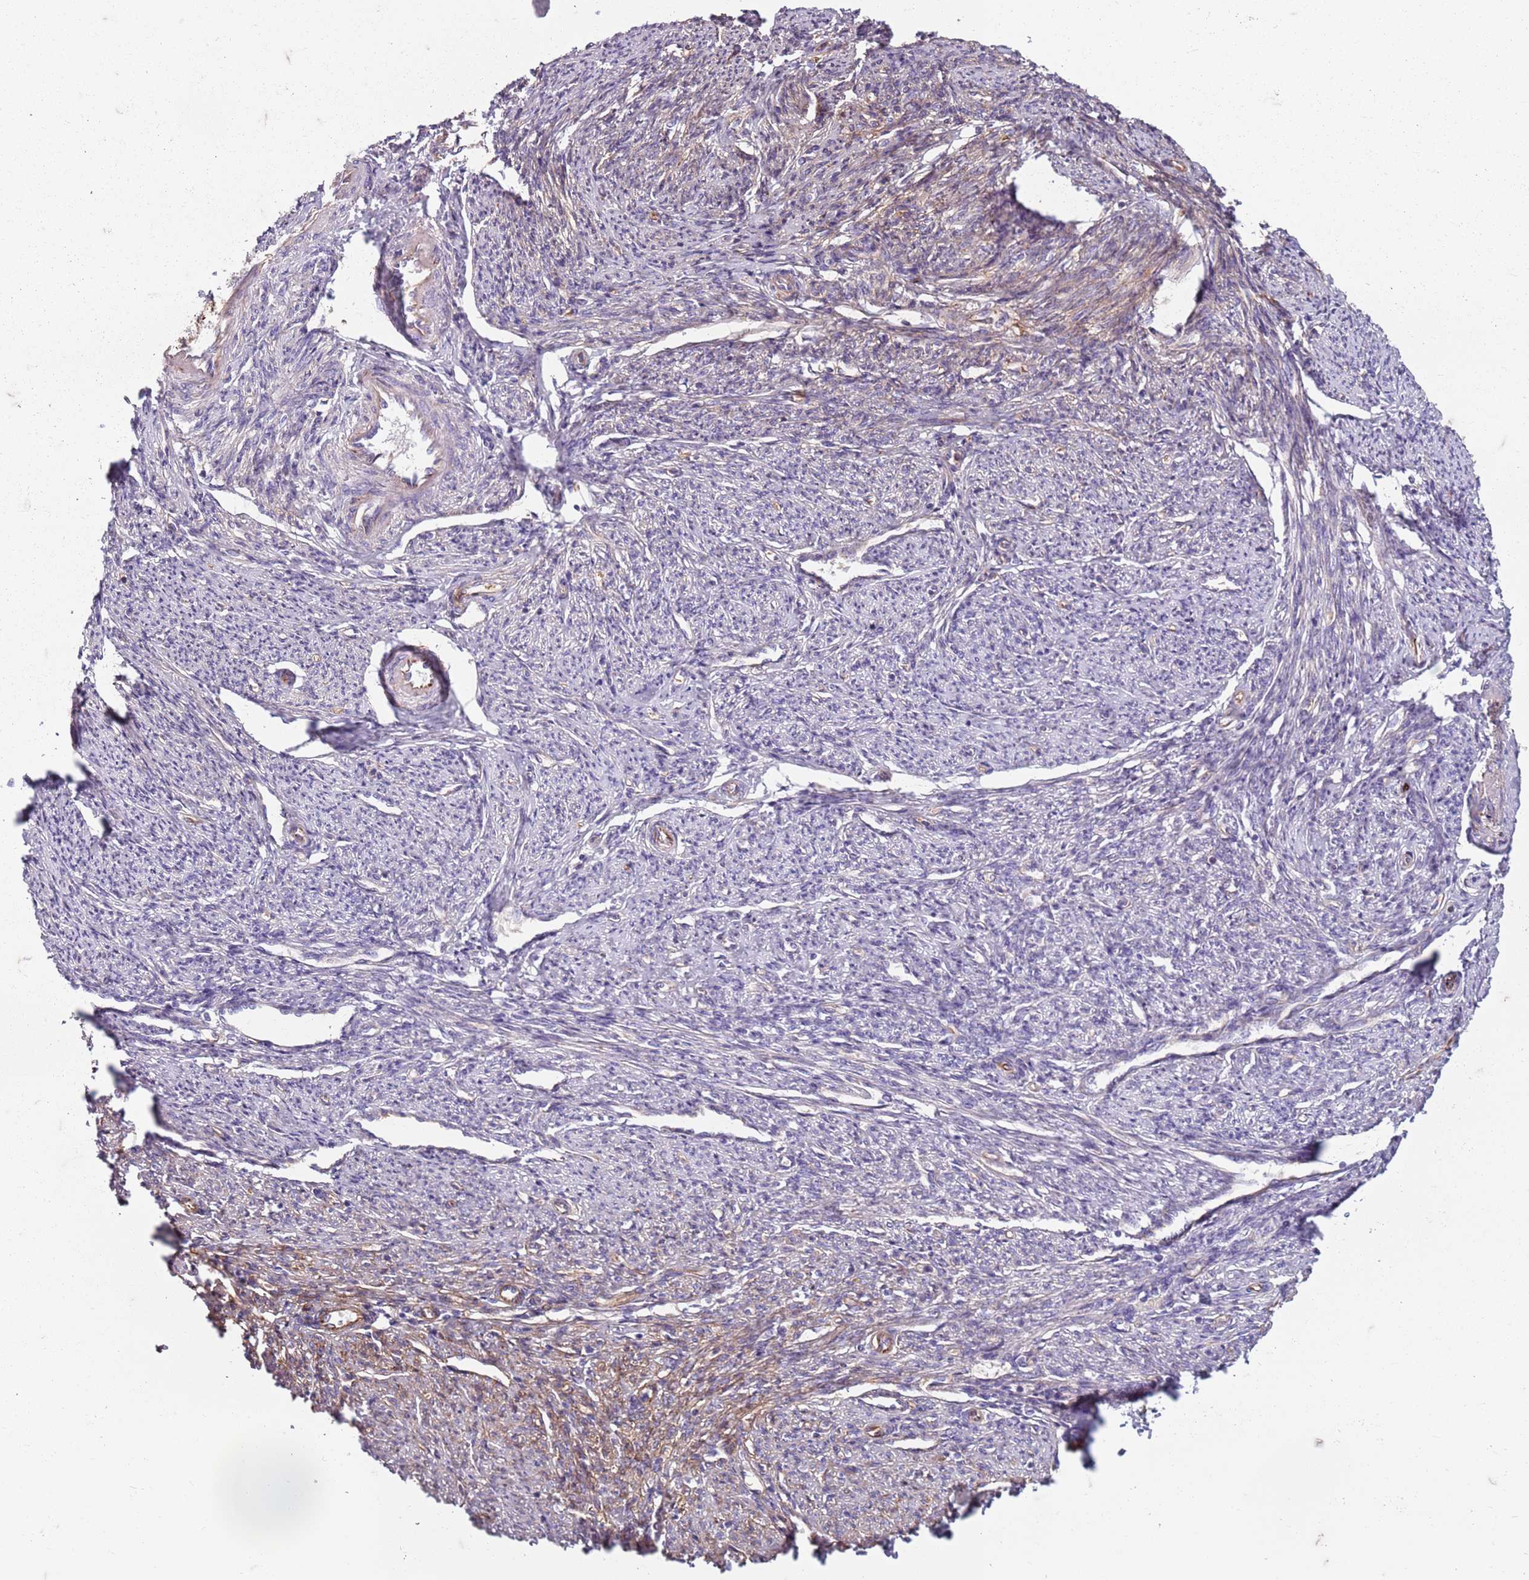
{"staining": {"intensity": "weak", "quantity": "<25%", "location": "cytoplasmic/membranous"}, "tissue": "smooth muscle", "cell_type": "Smooth muscle cells", "image_type": "normal", "snomed": [{"axis": "morphology", "description": "Normal tissue, NOS"}, {"axis": "topography", "description": "Smooth muscle"}, {"axis": "topography", "description": "Uterus"}], "caption": "Immunohistochemistry photomicrograph of normal smooth muscle: smooth muscle stained with DAB displays no significant protein positivity in smooth muscle cells. Nuclei are stained in blue.", "gene": "TAS2R38", "patient": {"sex": "female", "age": 59}}